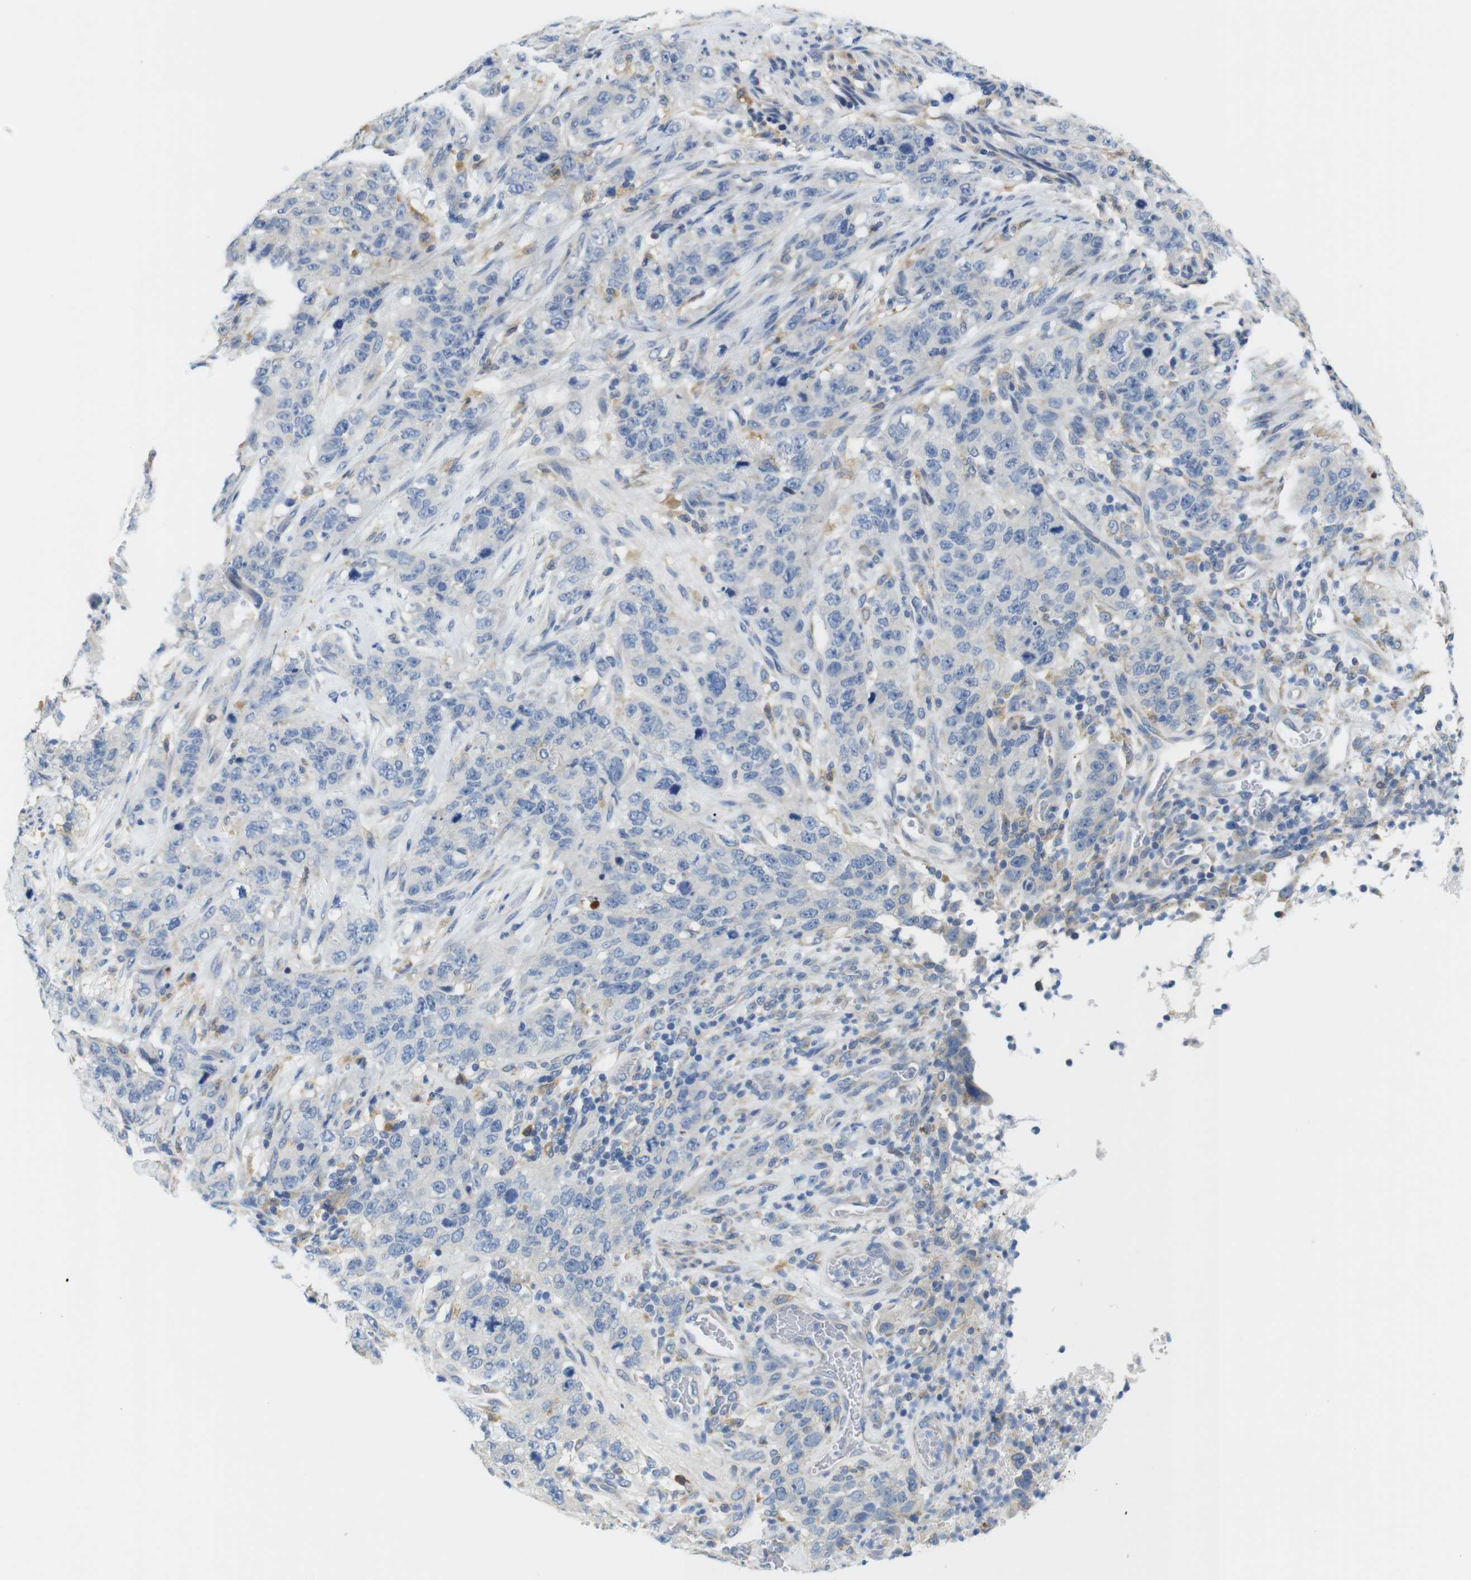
{"staining": {"intensity": "moderate", "quantity": "<25%", "location": "cytoplasmic/membranous"}, "tissue": "stomach cancer", "cell_type": "Tumor cells", "image_type": "cancer", "snomed": [{"axis": "morphology", "description": "Adenocarcinoma, NOS"}, {"axis": "topography", "description": "Stomach"}], "caption": "Immunohistochemical staining of adenocarcinoma (stomach) displays low levels of moderate cytoplasmic/membranous positivity in about <25% of tumor cells.", "gene": "NEBL", "patient": {"sex": "male", "age": 48}}